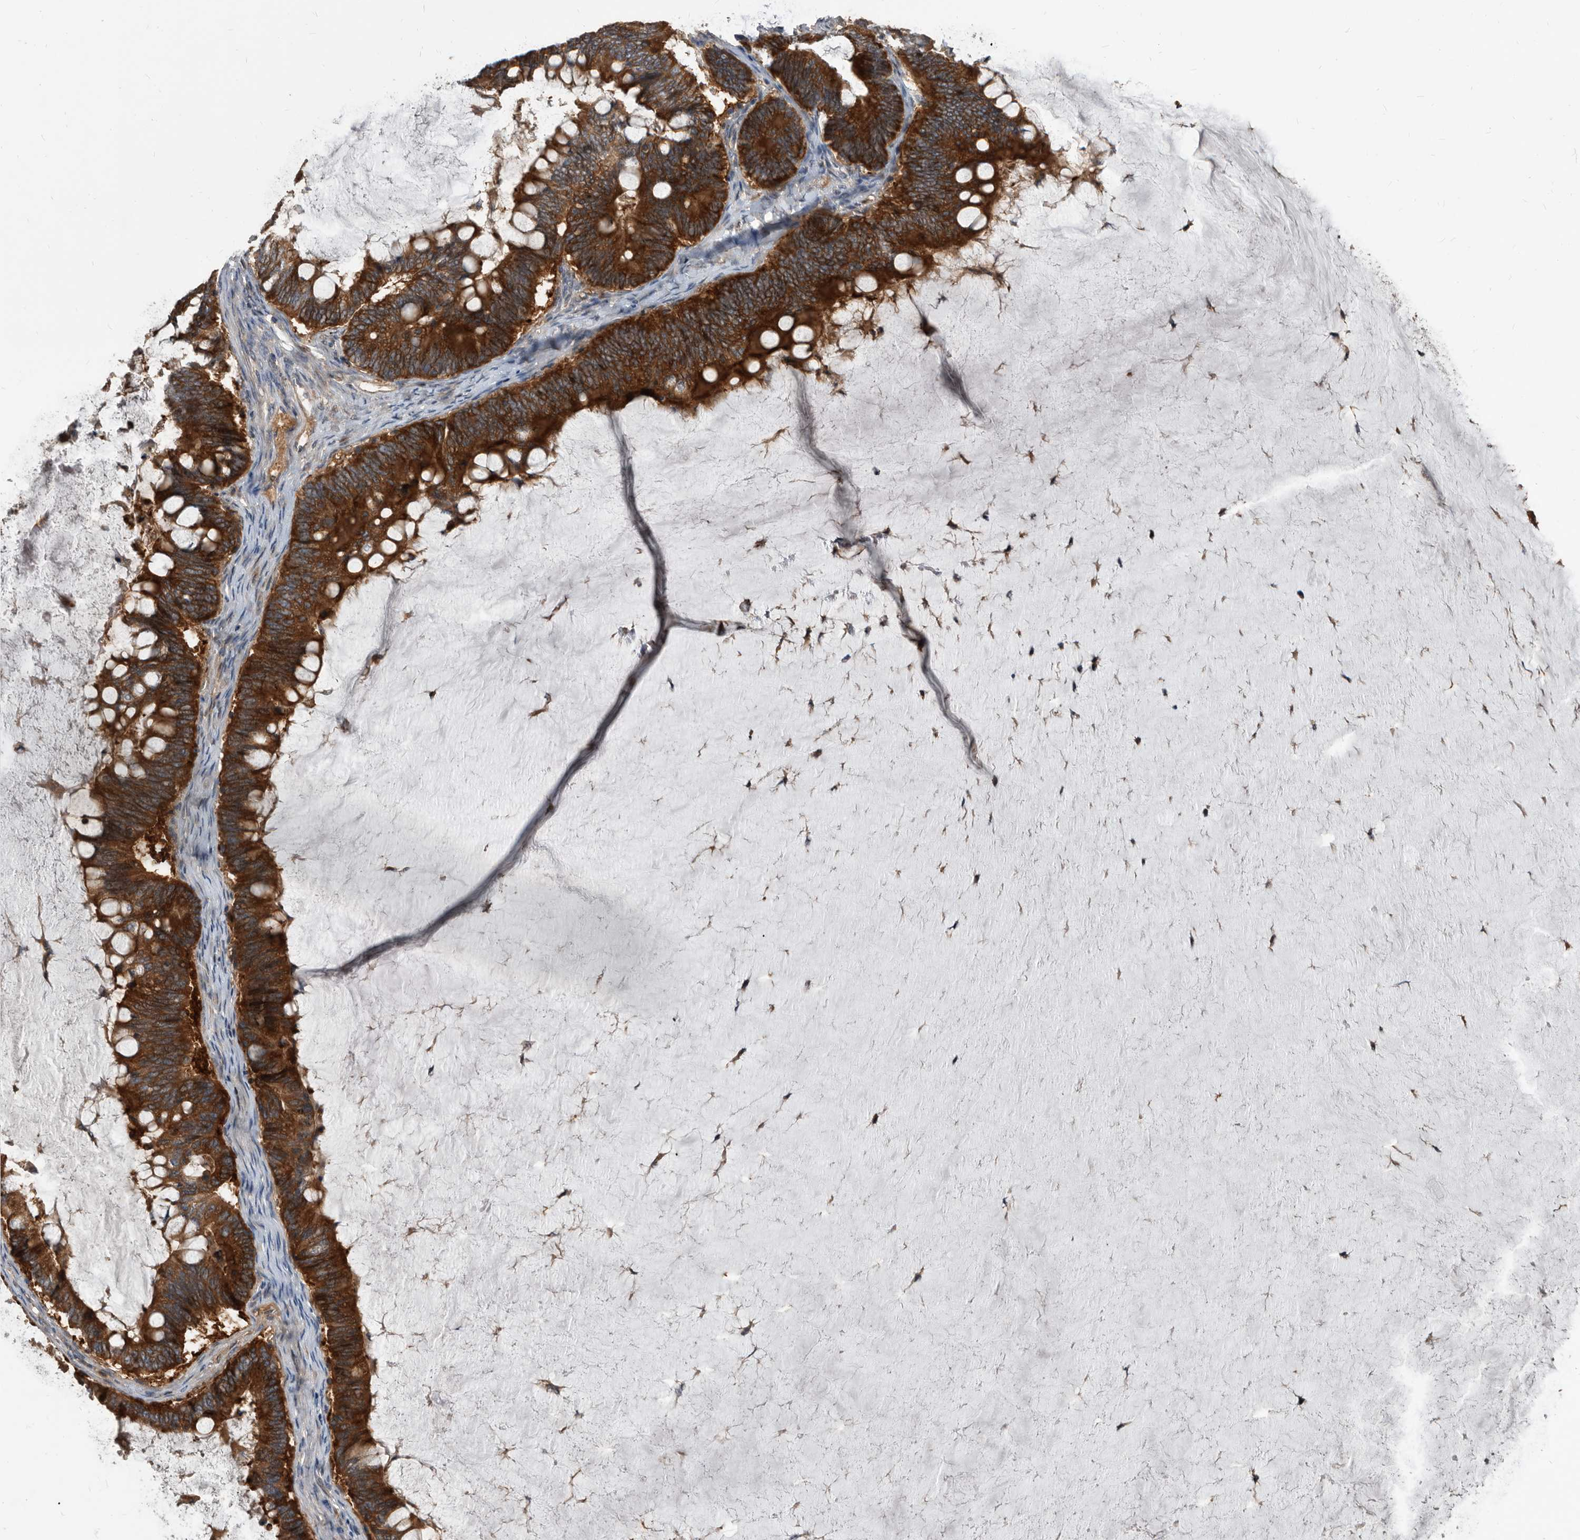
{"staining": {"intensity": "strong", "quantity": ">75%", "location": "cytoplasmic/membranous"}, "tissue": "ovarian cancer", "cell_type": "Tumor cells", "image_type": "cancer", "snomed": [{"axis": "morphology", "description": "Cystadenocarcinoma, mucinous, NOS"}, {"axis": "topography", "description": "Ovary"}], "caption": "This is a micrograph of IHC staining of mucinous cystadenocarcinoma (ovarian), which shows strong staining in the cytoplasmic/membranous of tumor cells.", "gene": "APEH", "patient": {"sex": "female", "age": 61}}